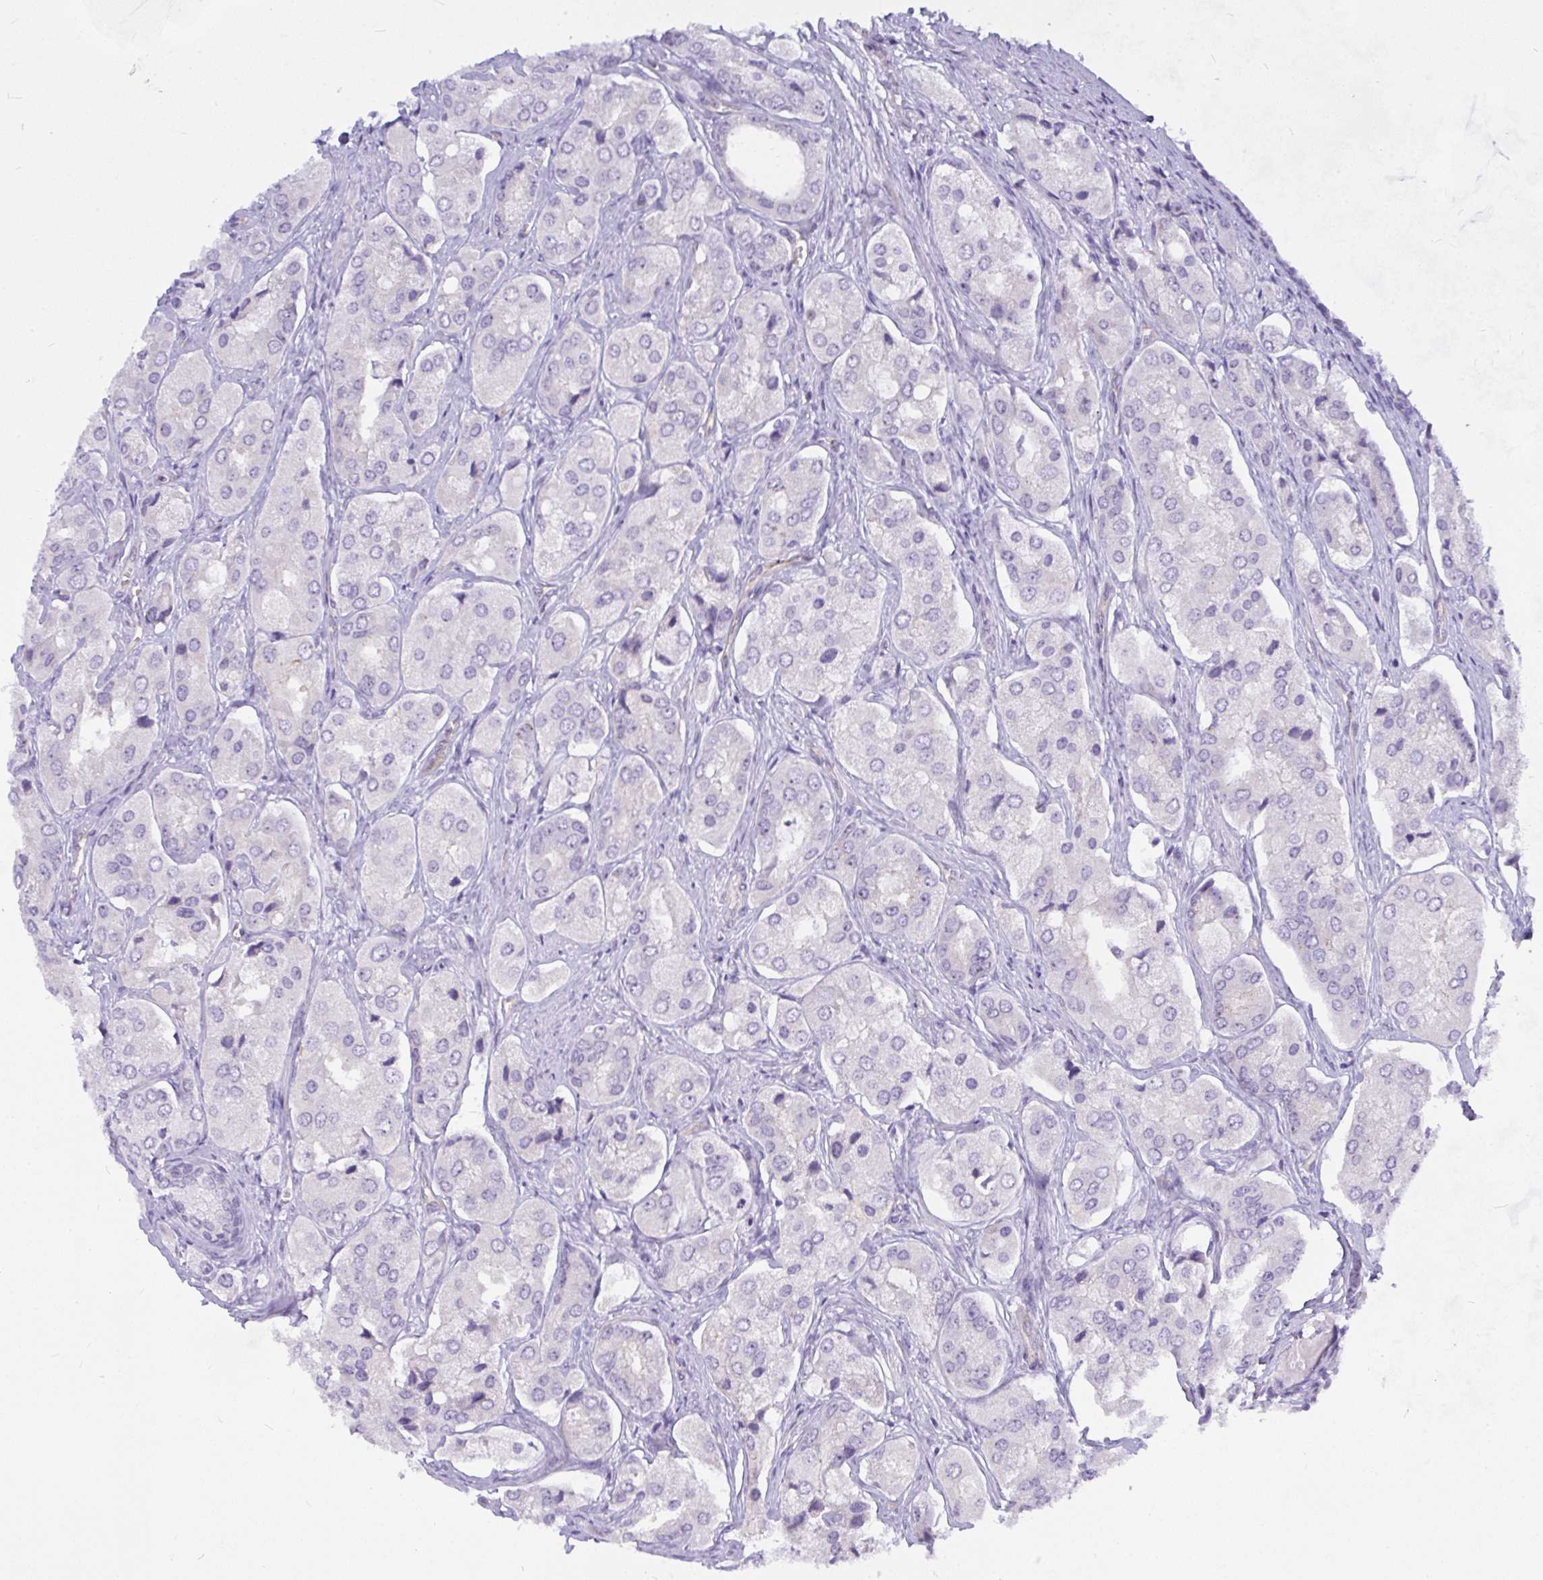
{"staining": {"intensity": "negative", "quantity": "none", "location": "none"}, "tissue": "prostate cancer", "cell_type": "Tumor cells", "image_type": "cancer", "snomed": [{"axis": "morphology", "description": "Adenocarcinoma, Low grade"}, {"axis": "topography", "description": "Prostate"}], "caption": "DAB (3,3'-diaminobenzidine) immunohistochemical staining of human prostate cancer reveals no significant expression in tumor cells.", "gene": "NFXL1", "patient": {"sex": "male", "age": 69}}